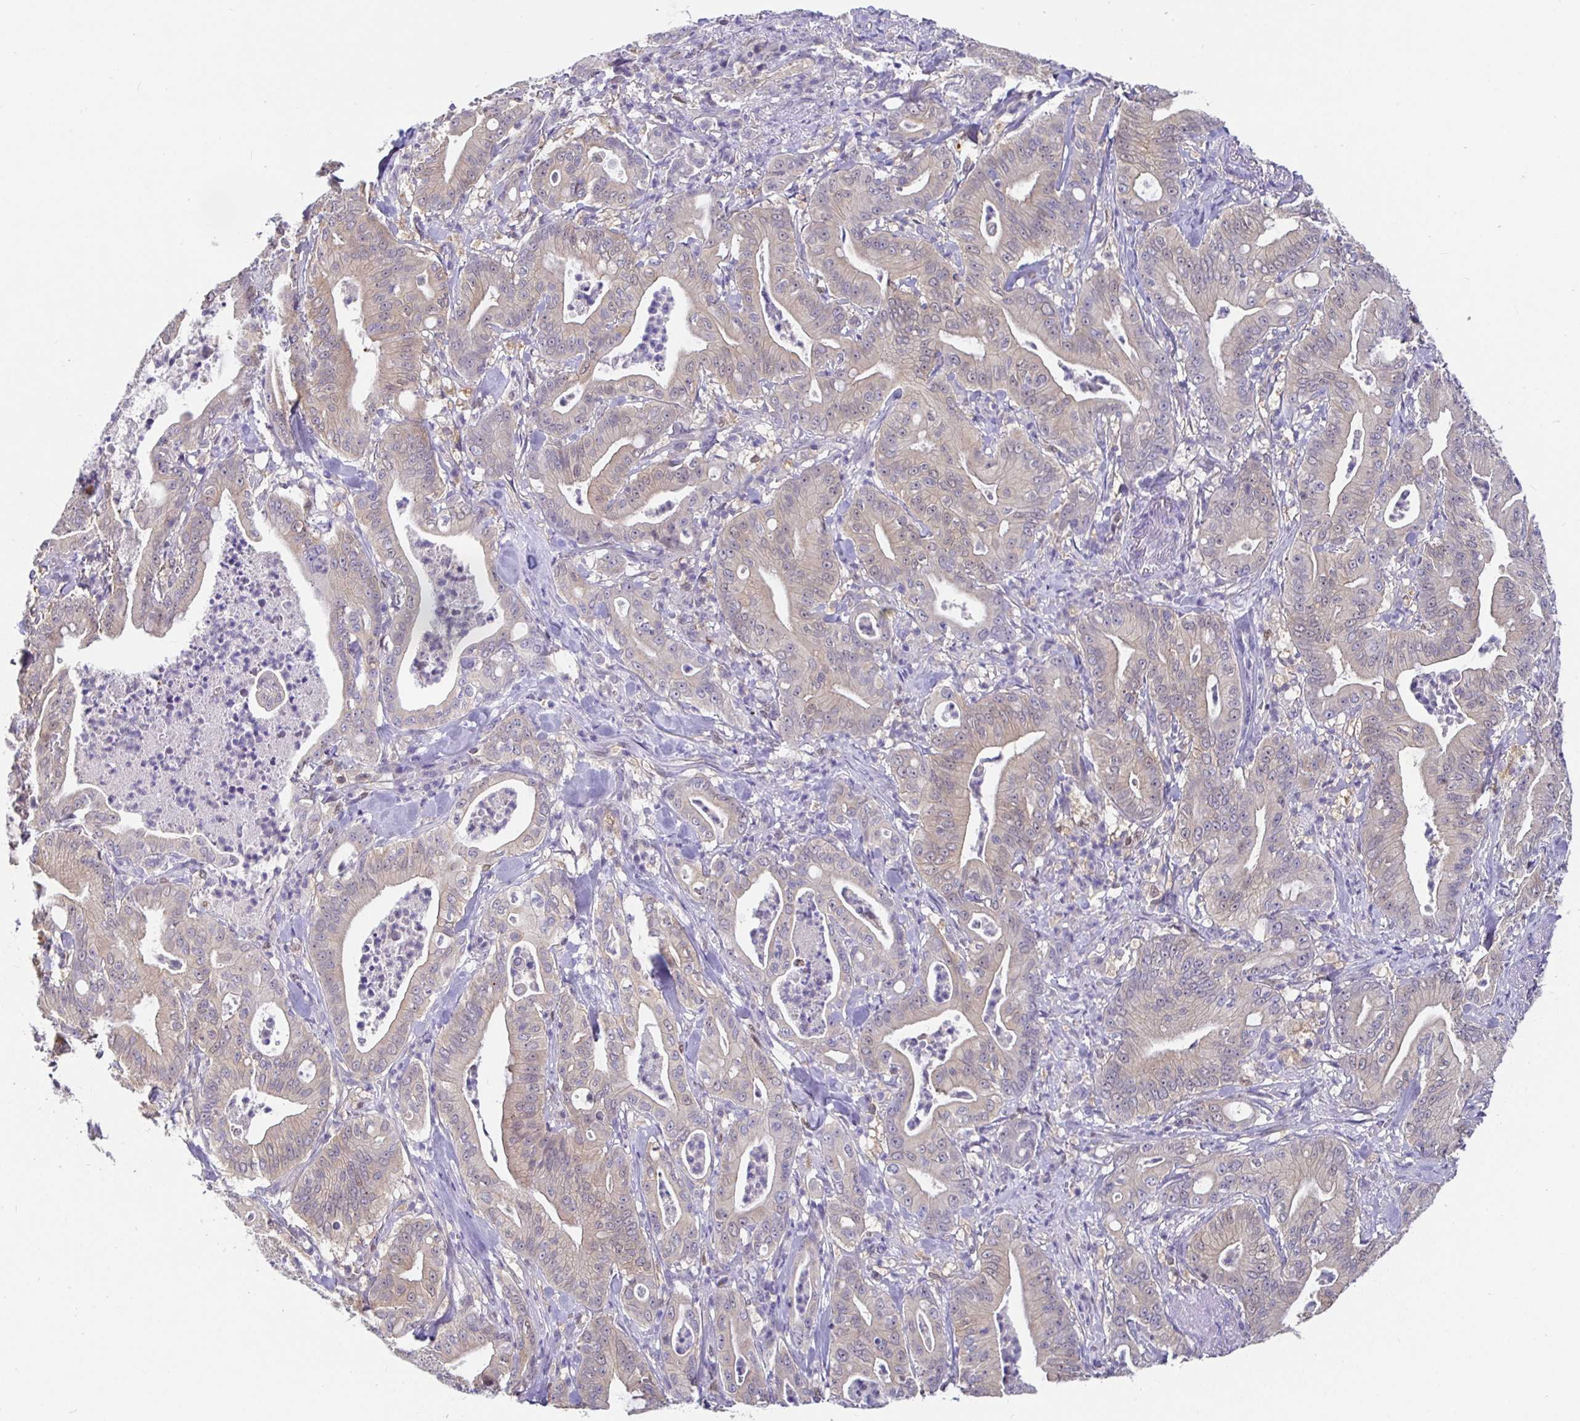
{"staining": {"intensity": "weak", "quantity": "25%-75%", "location": "cytoplasmic/membranous"}, "tissue": "pancreatic cancer", "cell_type": "Tumor cells", "image_type": "cancer", "snomed": [{"axis": "morphology", "description": "Adenocarcinoma, NOS"}, {"axis": "topography", "description": "Pancreas"}], "caption": "Immunohistochemistry staining of adenocarcinoma (pancreatic), which demonstrates low levels of weak cytoplasmic/membranous positivity in approximately 25%-75% of tumor cells indicating weak cytoplasmic/membranous protein positivity. The staining was performed using DAB (3,3'-diaminobenzidine) (brown) for protein detection and nuclei were counterstained in hematoxylin (blue).", "gene": "SATB1", "patient": {"sex": "male", "age": 71}}